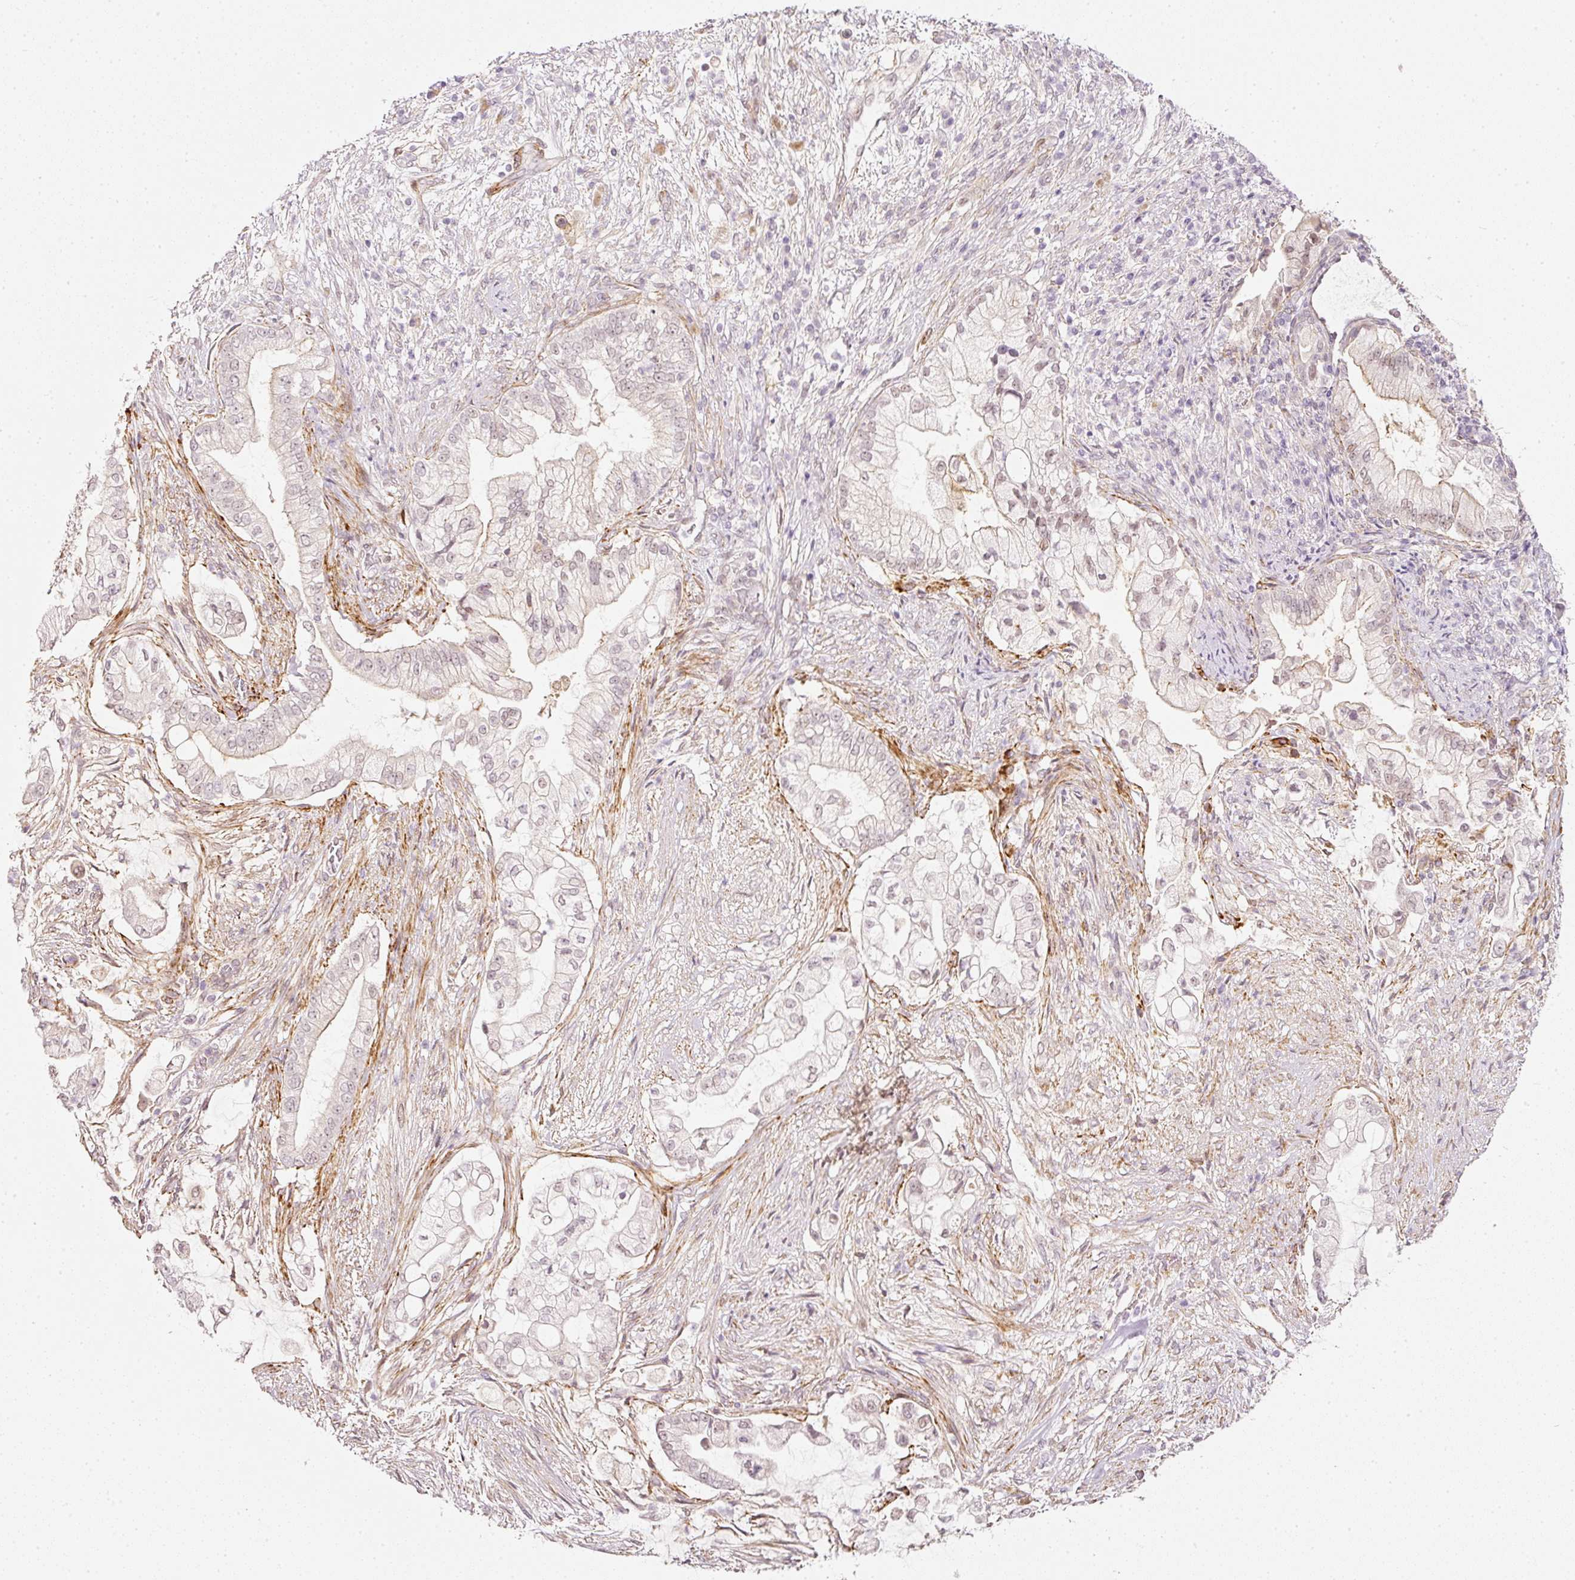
{"staining": {"intensity": "weak", "quantity": "<25%", "location": "nuclear"}, "tissue": "pancreatic cancer", "cell_type": "Tumor cells", "image_type": "cancer", "snomed": [{"axis": "morphology", "description": "Adenocarcinoma, NOS"}, {"axis": "topography", "description": "Pancreas"}], "caption": "The image displays no staining of tumor cells in pancreatic adenocarcinoma. (DAB IHC visualized using brightfield microscopy, high magnification).", "gene": "TOGARAM1", "patient": {"sex": "female", "age": 69}}